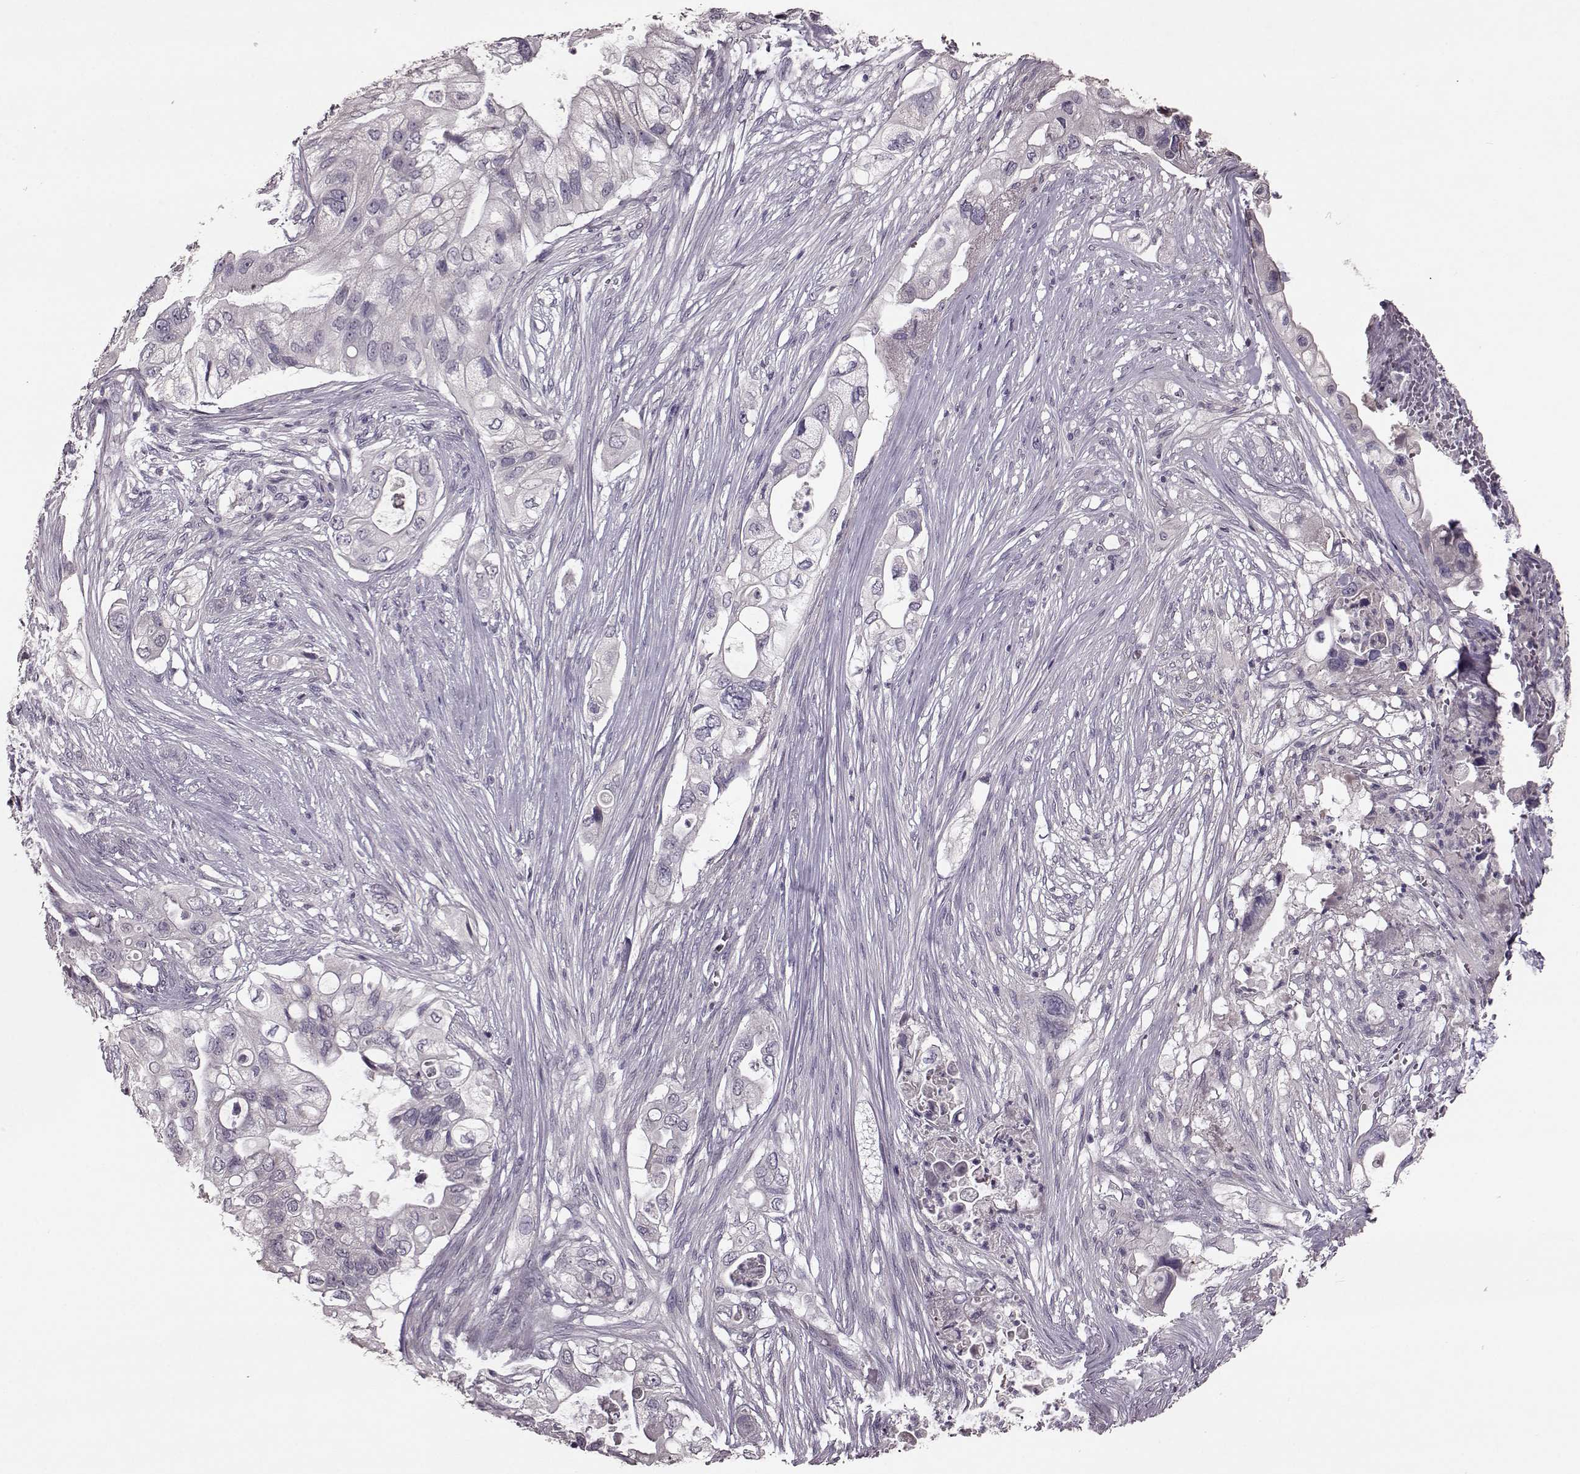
{"staining": {"intensity": "negative", "quantity": "none", "location": "none"}, "tissue": "pancreatic cancer", "cell_type": "Tumor cells", "image_type": "cancer", "snomed": [{"axis": "morphology", "description": "Adenocarcinoma, NOS"}, {"axis": "topography", "description": "Pancreas"}], "caption": "Immunohistochemistry (IHC) of human pancreatic cancer (adenocarcinoma) shows no positivity in tumor cells. (Stains: DAB IHC with hematoxylin counter stain, Microscopy: brightfield microscopy at high magnification).", "gene": "SLC52A3", "patient": {"sex": "female", "age": 72}}